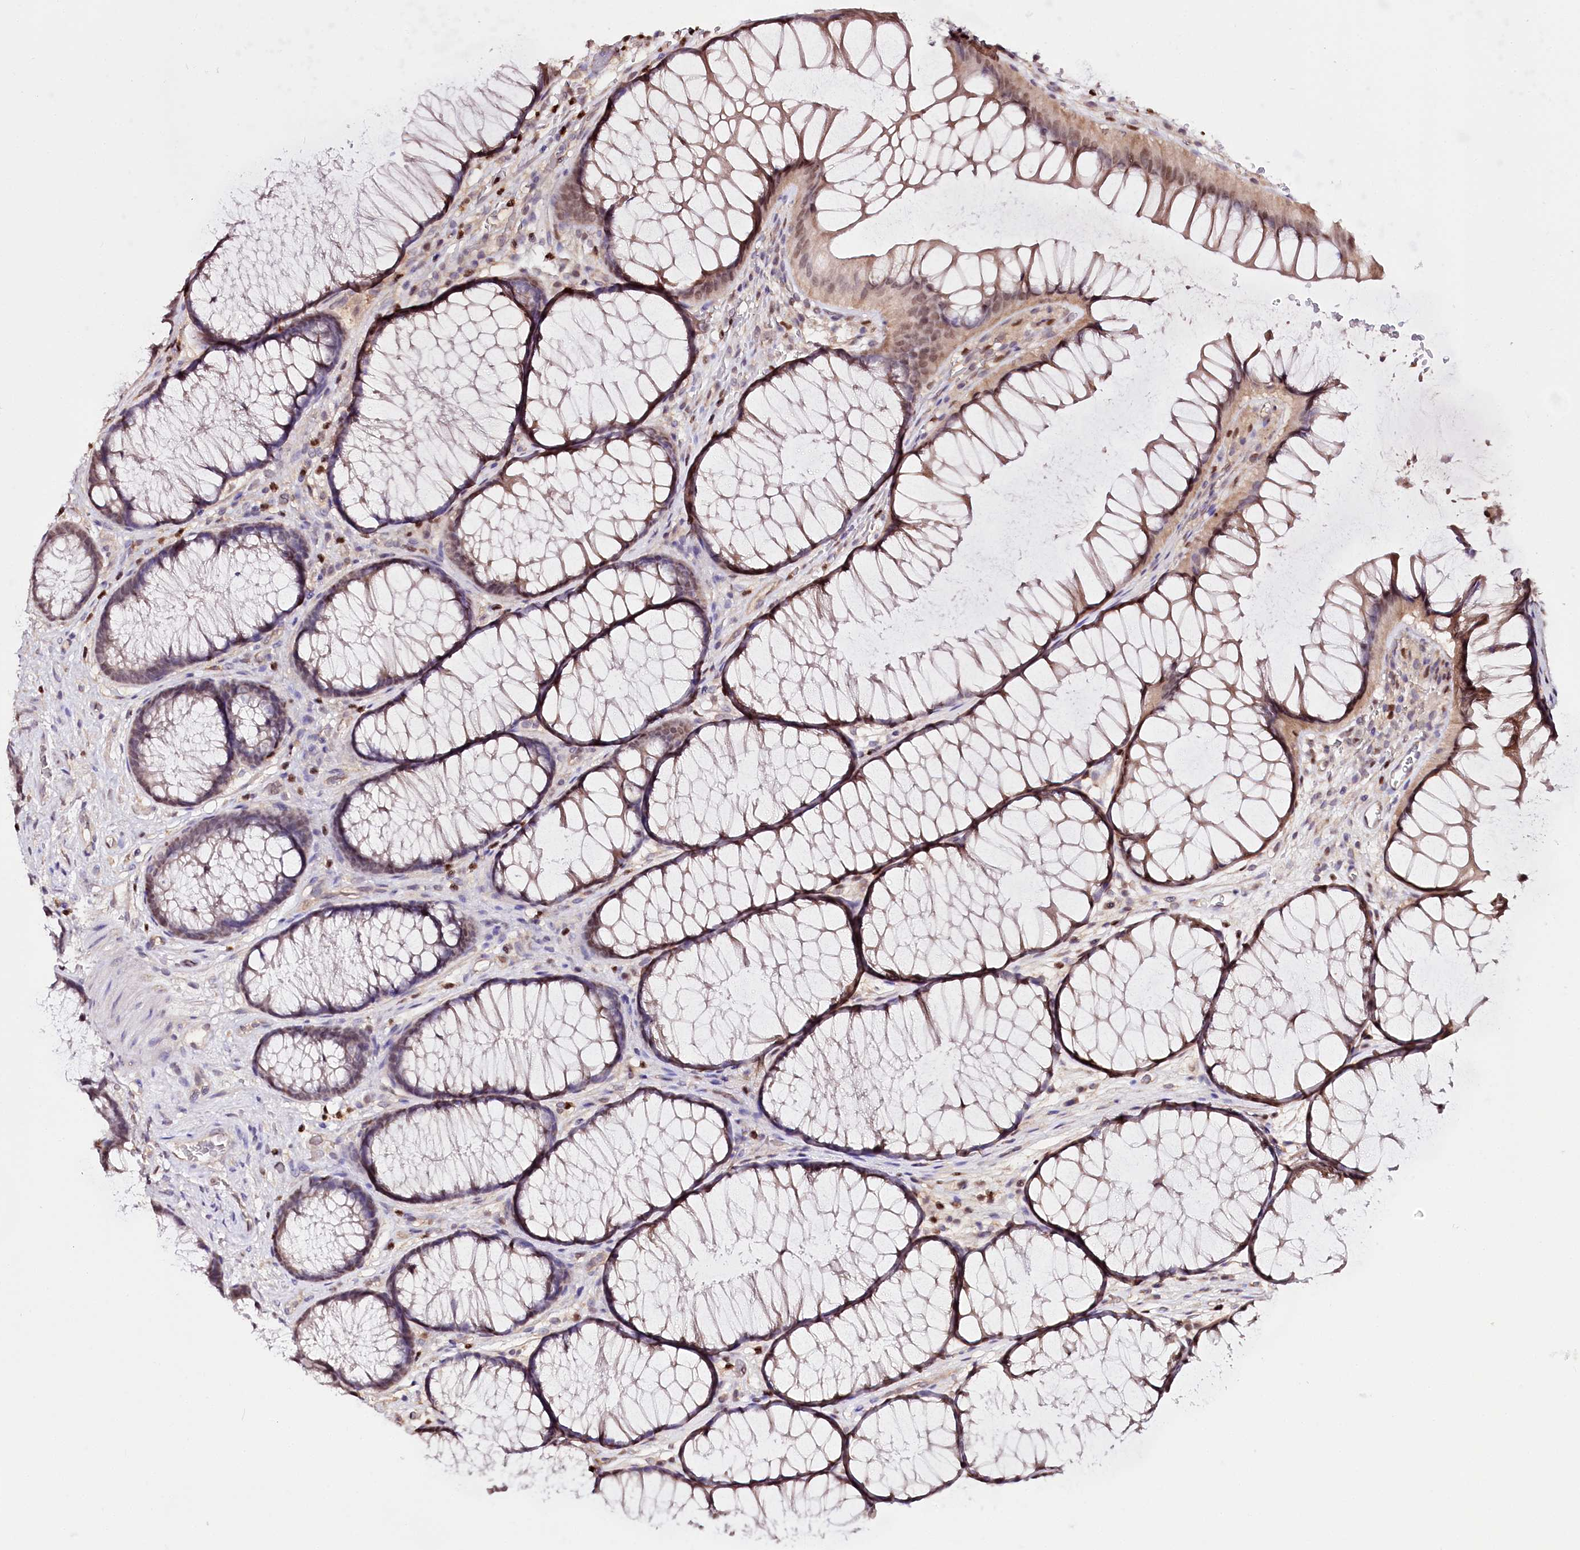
{"staining": {"intensity": "moderate", "quantity": ">75%", "location": "cytoplasmic/membranous,nuclear"}, "tissue": "colon", "cell_type": "Endothelial cells", "image_type": "normal", "snomed": [{"axis": "morphology", "description": "Normal tissue, NOS"}, {"axis": "topography", "description": "Colon"}], "caption": "Colon stained with immunohistochemistry (IHC) exhibits moderate cytoplasmic/membranous,nuclear positivity in approximately >75% of endothelial cells. The protein of interest is shown in brown color, while the nuclei are stained blue.", "gene": "GNL3L", "patient": {"sex": "female", "age": 82}}